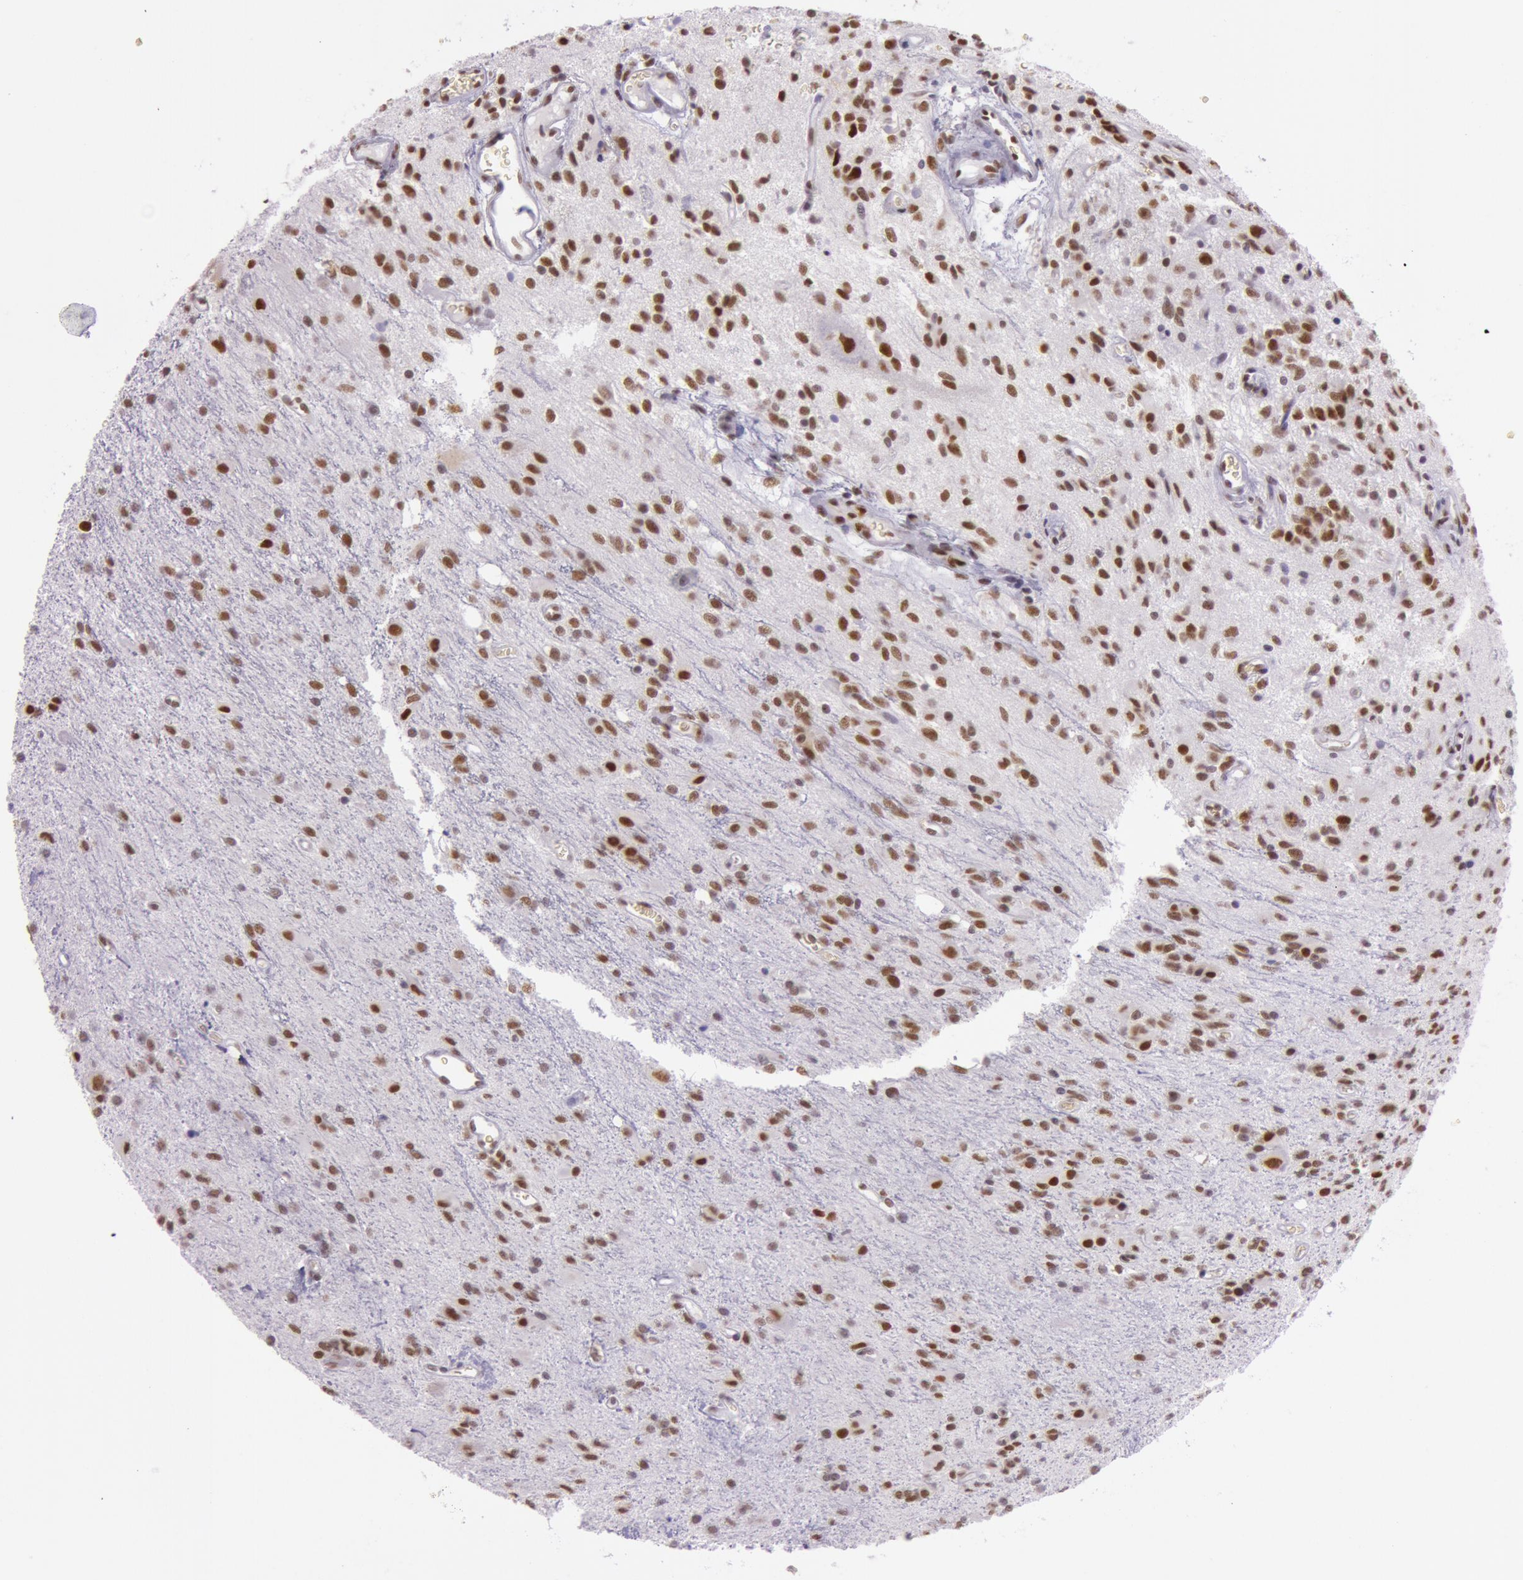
{"staining": {"intensity": "strong", "quantity": ">75%", "location": "nuclear"}, "tissue": "glioma", "cell_type": "Tumor cells", "image_type": "cancer", "snomed": [{"axis": "morphology", "description": "Glioma, malignant, Low grade"}, {"axis": "topography", "description": "Brain"}], "caption": "Immunohistochemistry (IHC) histopathology image of malignant glioma (low-grade) stained for a protein (brown), which exhibits high levels of strong nuclear positivity in approximately >75% of tumor cells.", "gene": "NBN", "patient": {"sex": "female", "age": 15}}